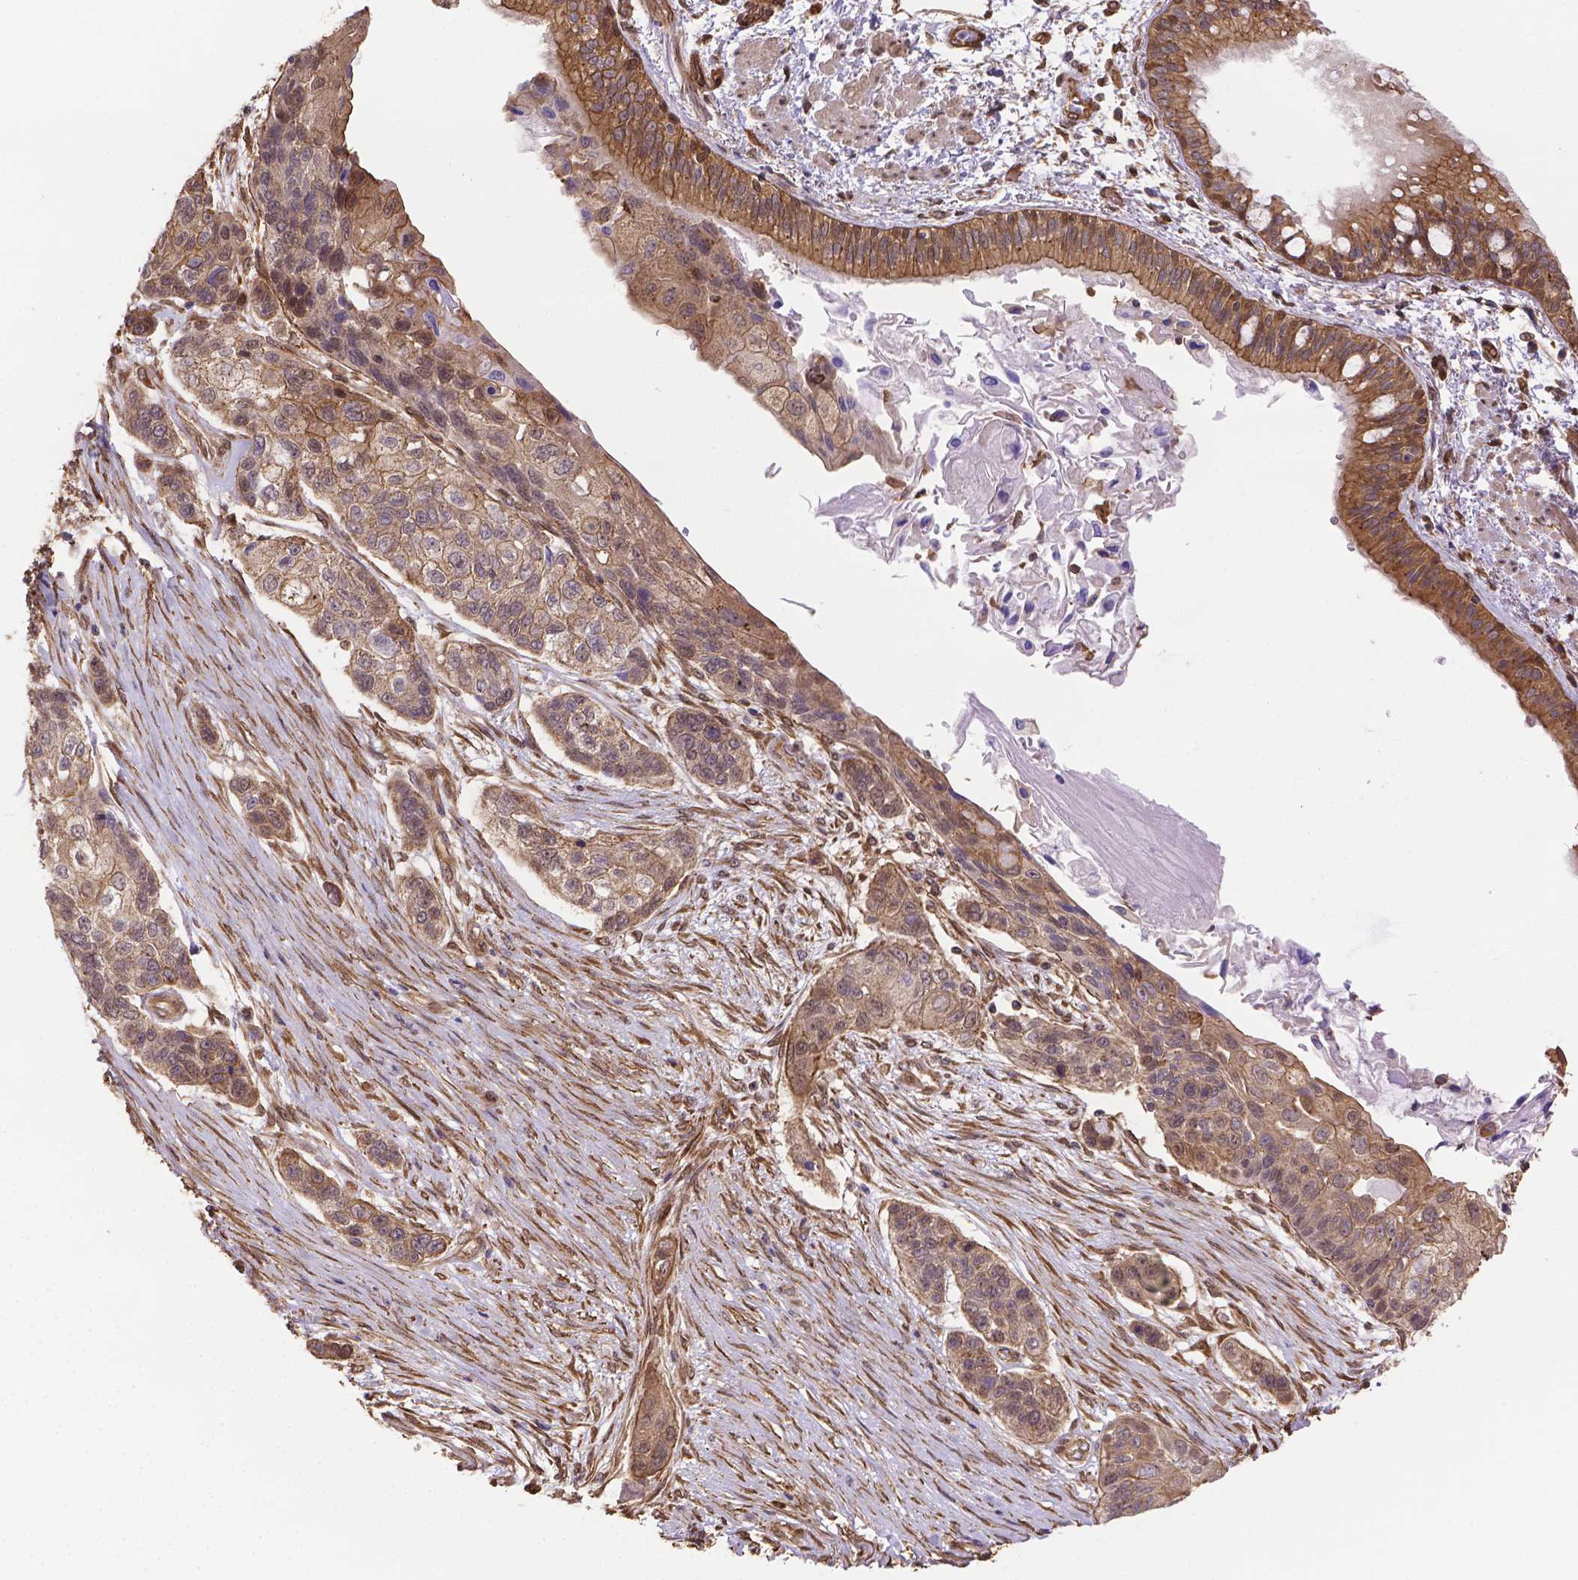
{"staining": {"intensity": "weak", "quantity": ">75%", "location": "cytoplasmic/membranous"}, "tissue": "lung cancer", "cell_type": "Tumor cells", "image_type": "cancer", "snomed": [{"axis": "morphology", "description": "Squamous cell carcinoma, NOS"}, {"axis": "topography", "description": "Lung"}], "caption": "Immunohistochemical staining of human squamous cell carcinoma (lung) demonstrates low levels of weak cytoplasmic/membranous protein expression in approximately >75% of tumor cells. Ihc stains the protein of interest in brown and the nuclei are stained blue.", "gene": "YAP1", "patient": {"sex": "male", "age": 69}}